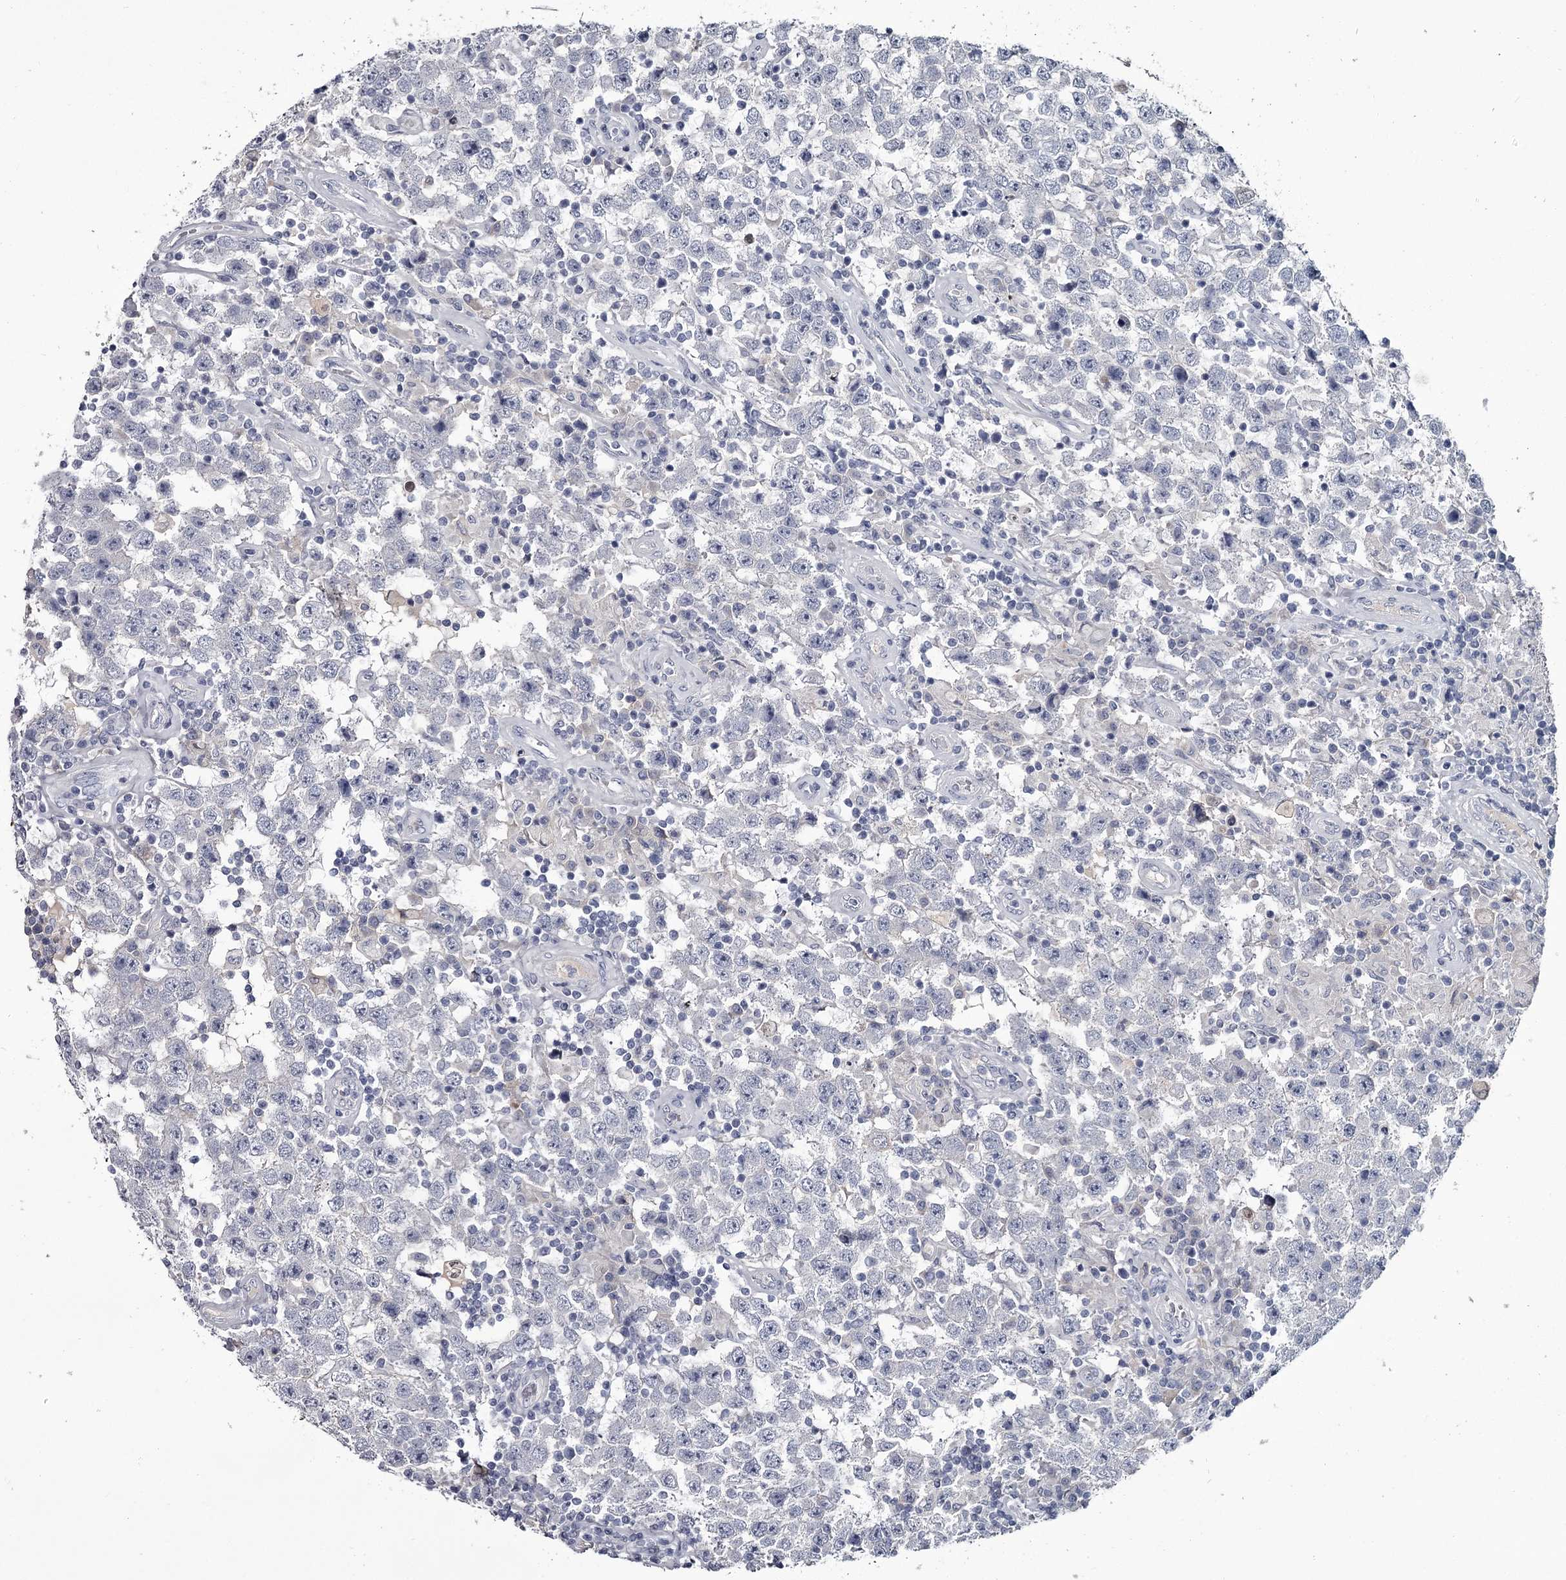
{"staining": {"intensity": "negative", "quantity": "none", "location": "none"}, "tissue": "testis cancer", "cell_type": "Tumor cells", "image_type": "cancer", "snomed": [{"axis": "morphology", "description": "Normal tissue, NOS"}, {"axis": "morphology", "description": "Urothelial carcinoma, High grade"}, {"axis": "morphology", "description": "Seminoma, NOS"}, {"axis": "morphology", "description": "Carcinoma, Embryonal, NOS"}, {"axis": "topography", "description": "Urinary bladder"}, {"axis": "topography", "description": "Testis"}], "caption": "Immunohistochemistry (IHC) image of neoplastic tissue: testis cancer (embryonal carcinoma) stained with DAB shows no significant protein expression in tumor cells. (DAB IHC visualized using brightfield microscopy, high magnification).", "gene": "DAO", "patient": {"sex": "male", "age": 41}}